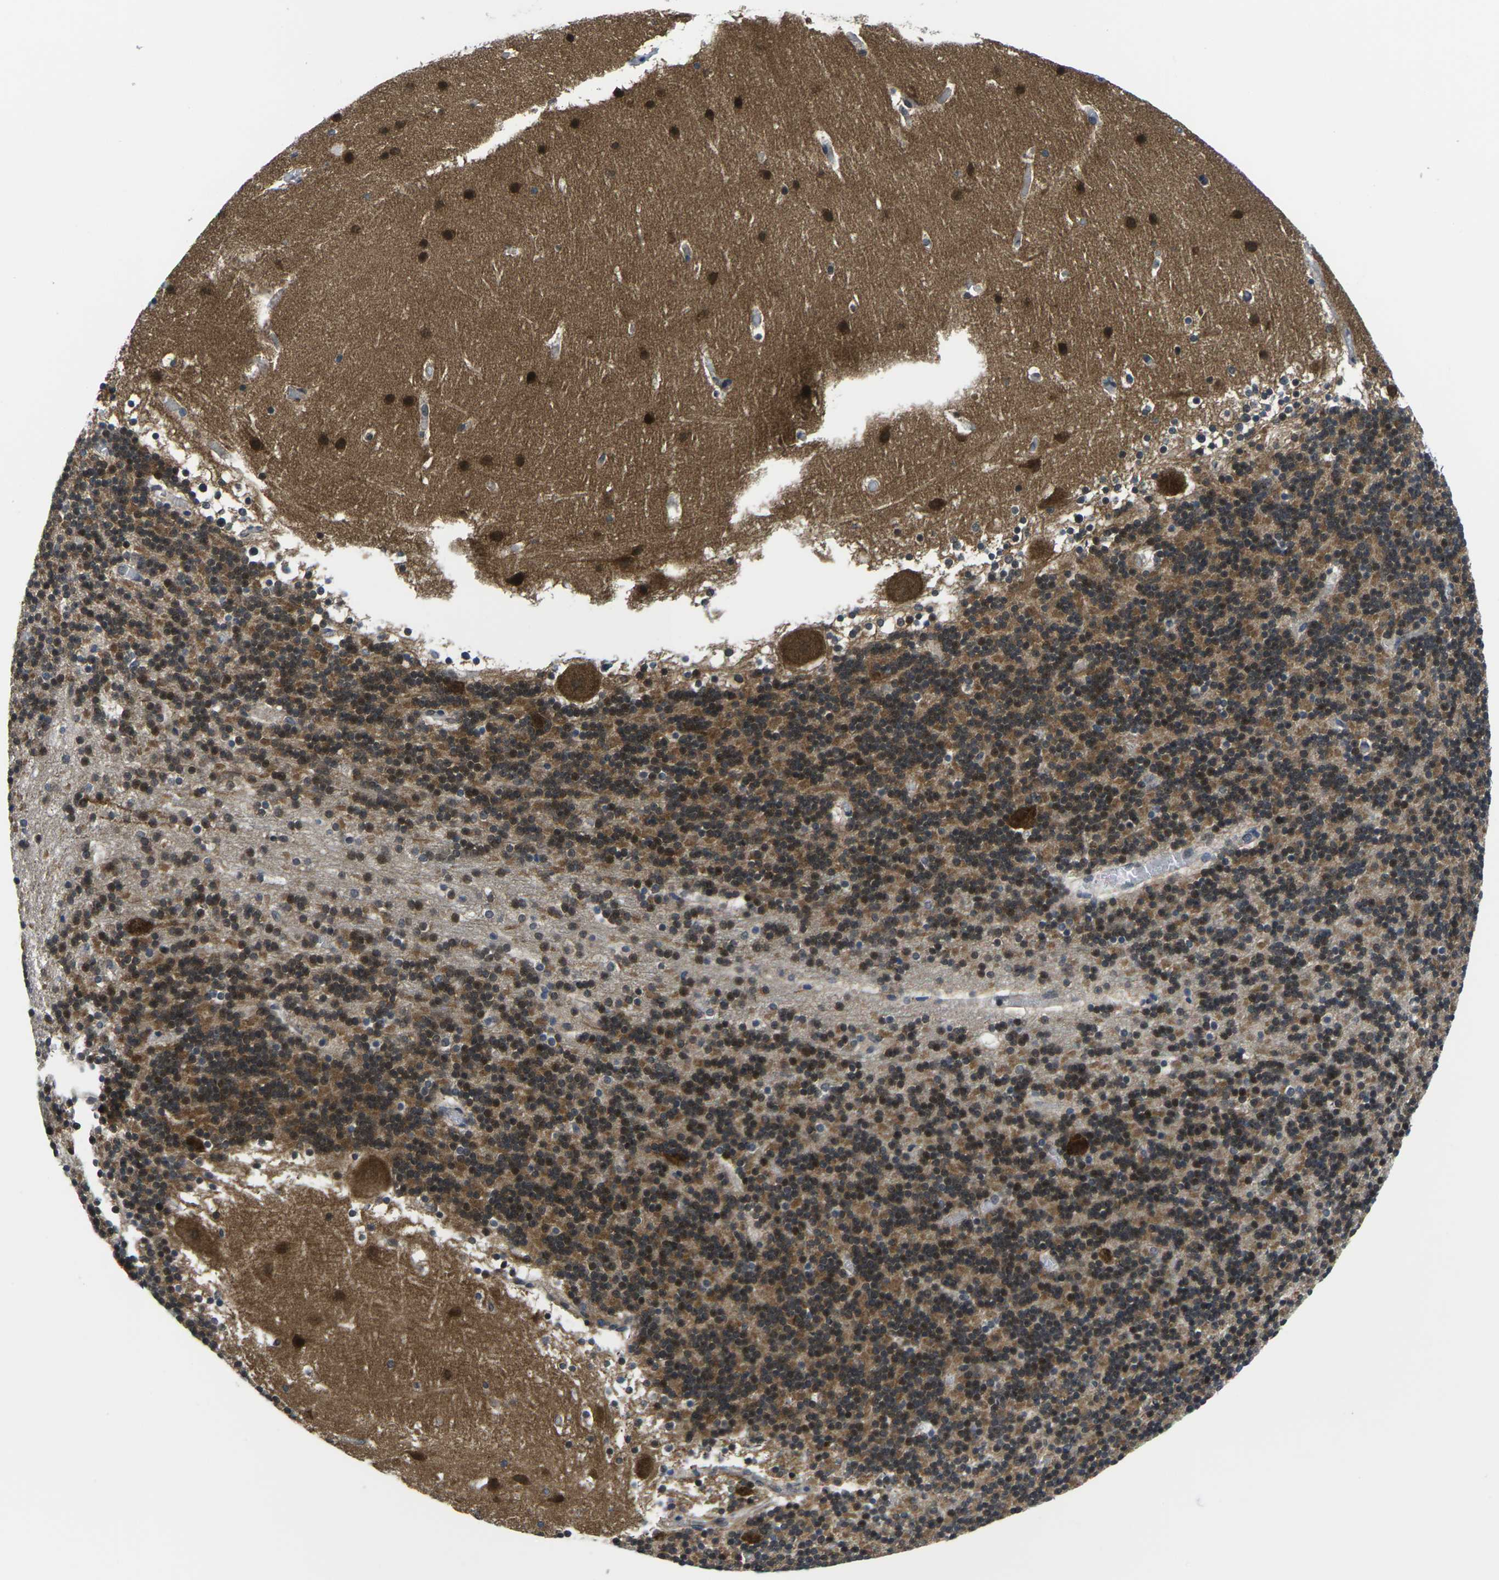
{"staining": {"intensity": "moderate", "quantity": "25%-75%", "location": "cytoplasmic/membranous"}, "tissue": "cerebellum", "cell_type": "Cells in granular layer", "image_type": "normal", "snomed": [{"axis": "morphology", "description": "Normal tissue, NOS"}, {"axis": "topography", "description": "Cerebellum"}], "caption": "Immunohistochemical staining of unremarkable cerebellum displays 25%-75% levels of moderate cytoplasmic/membranous protein staining in approximately 25%-75% of cells in granular layer.", "gene": "GSK3B", "patient": {"sex": "male", "age": 45}}